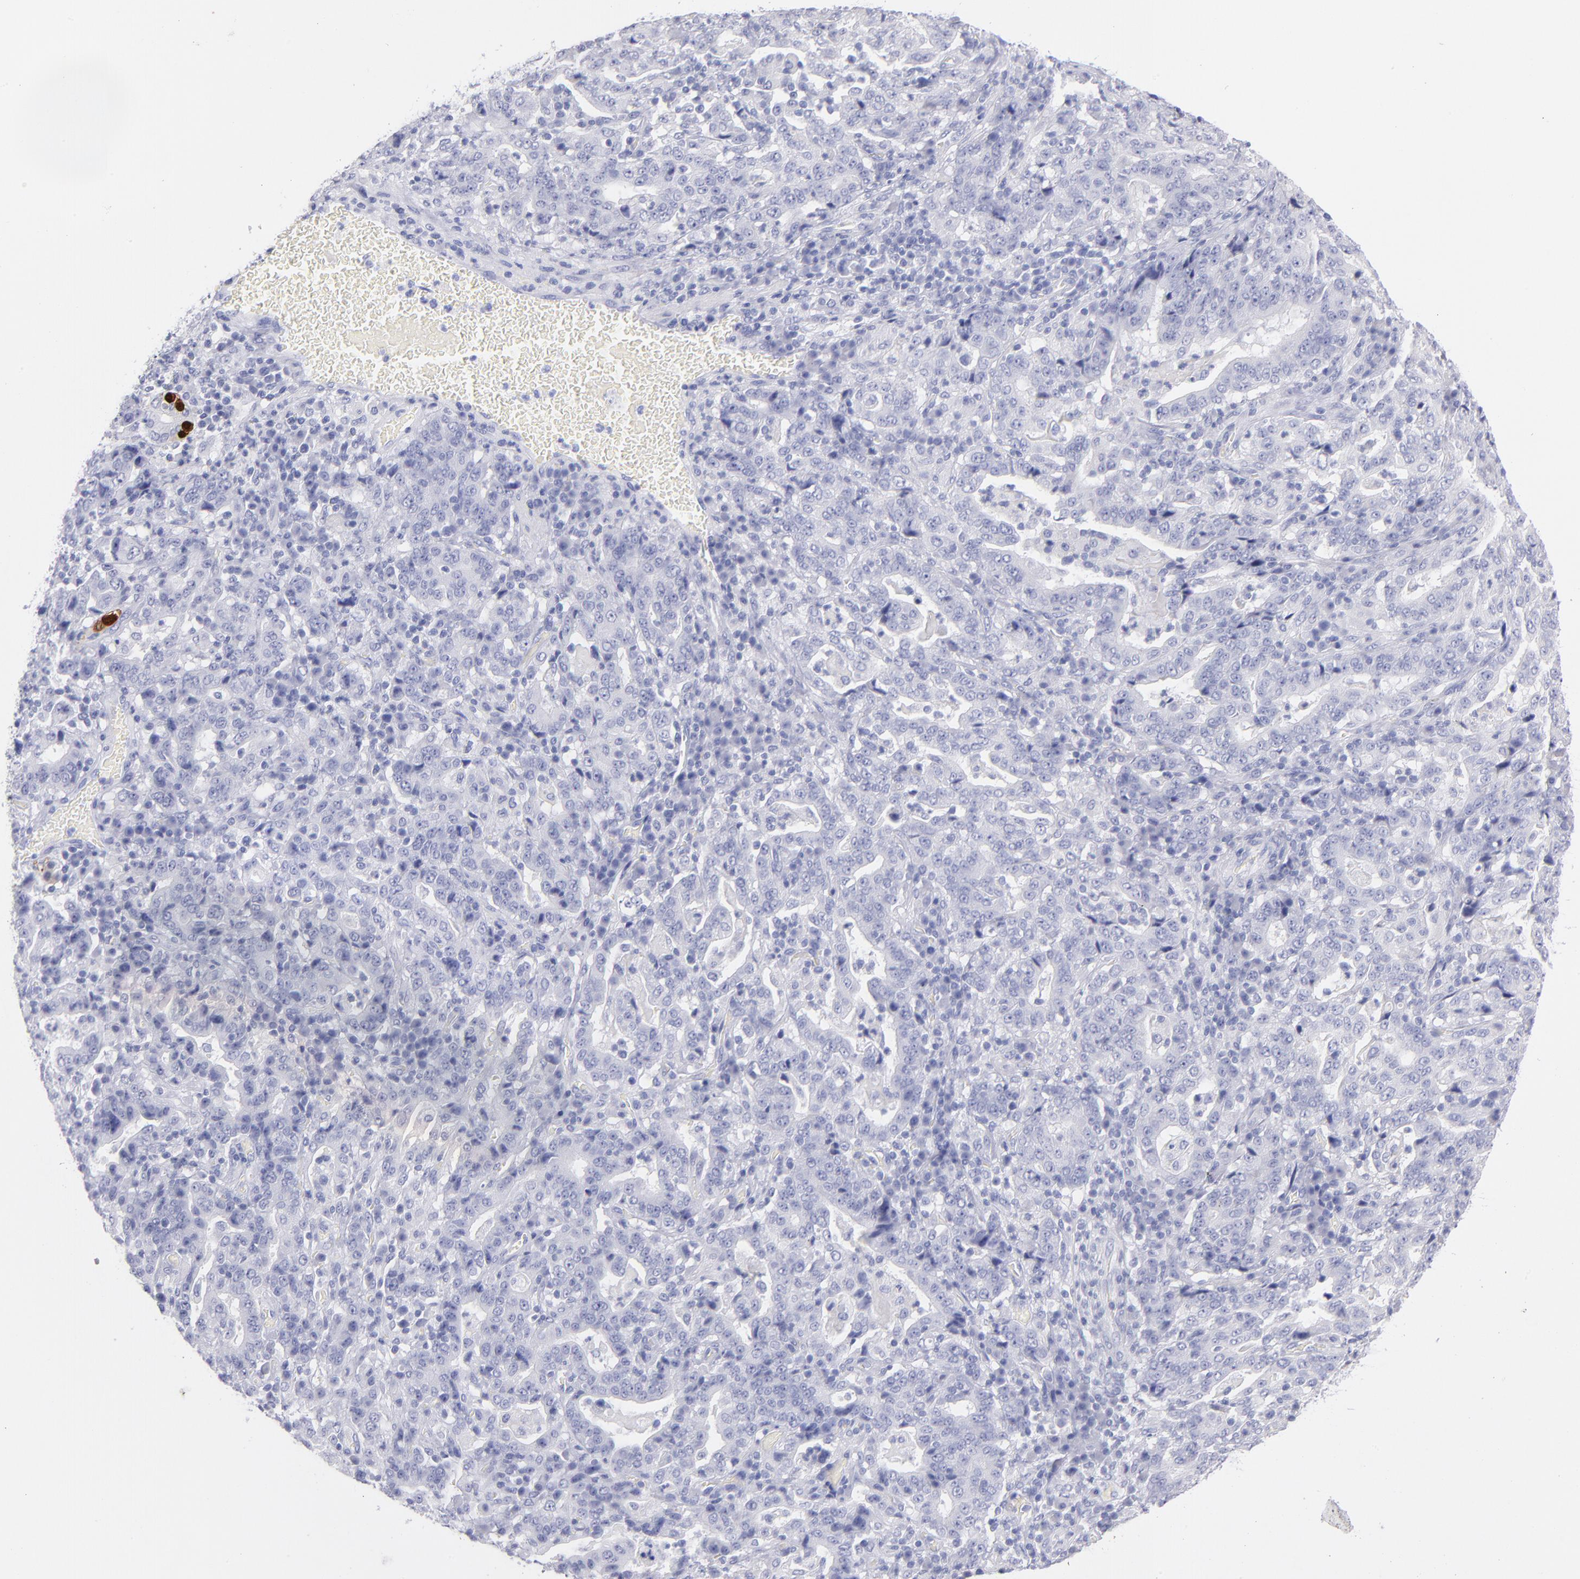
{"staining": {"intensity": "negative", "quantity": "none", "location": "none"}, "tissue": "stomach cancer", "cell_type": "Tumor cells", "image_type": "cancer", "snomed": [{"axis": "morphology", "description": "Normal tissue, NOS"}, {"axis": "morphology", "description": "Adenocarcinoma, NOS"}, {"axis": "topography", "description": "Stomach, upper"}, {"axis": "topography", "description": "Stomach"}], "caption": "Immunohistochemical staining of stomach cancer displays no significant positivity in tumor cells.", "gene": "SCGN", "patient": {"sex": "male", "age": 59}}